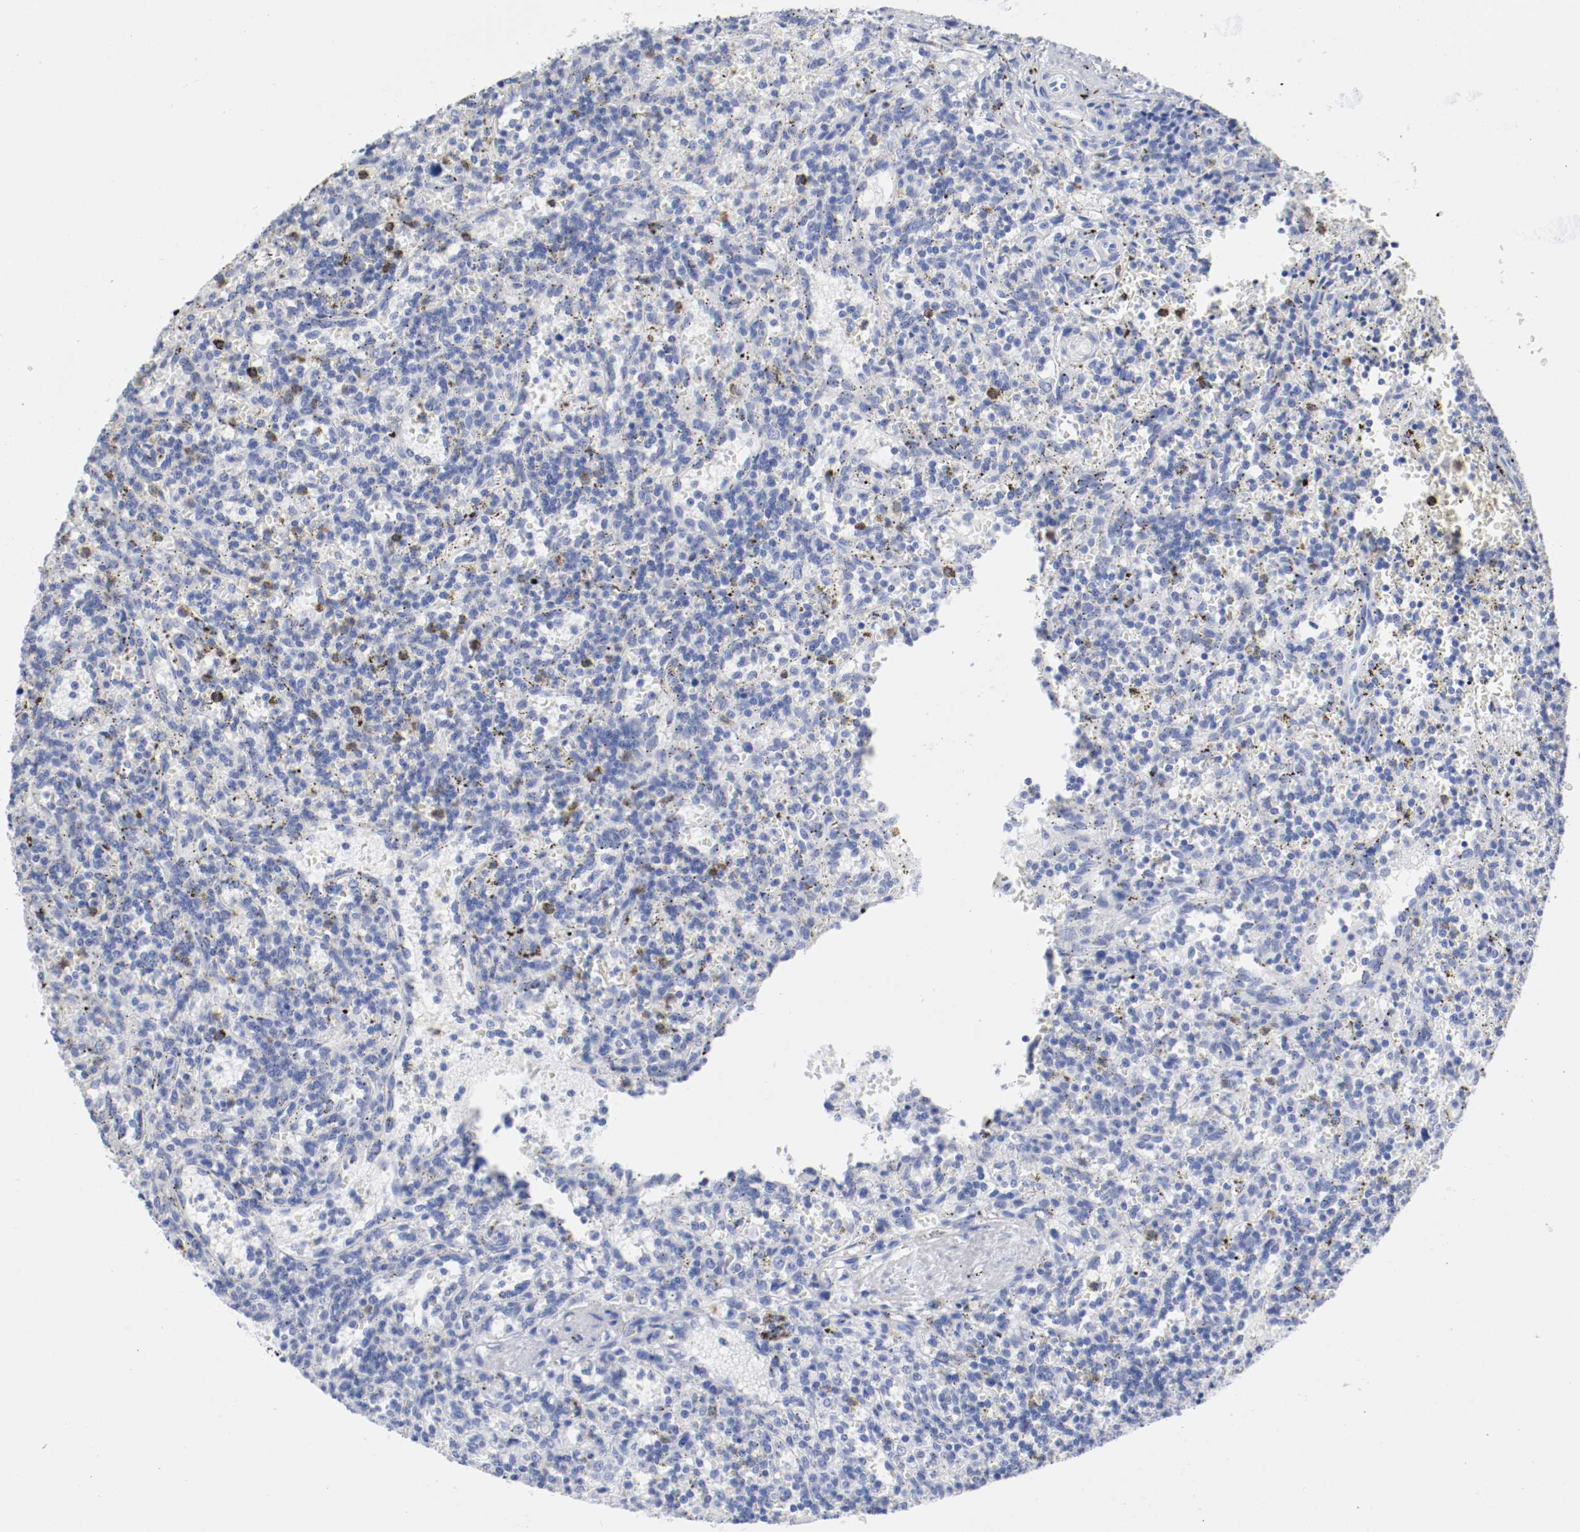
{"staining": {"intensity": "negative", "quantity": "none", "location": "none"}, "tissue": "lymphoma", "cell_type": "Tumor cells", "image_type": "cancer", "snomed": [{"axis": "morphology", "description": "Malignant lymphoma, non-Hodgkin's type, Low grade"}, {"axis": "topography", "description": "Spleen"}], "caption": "This is an IHC image of human lymphoma. There is no staining in tumor cells.", "gene": "GAD1", "patient": {"sex": "male", "age": 73}}